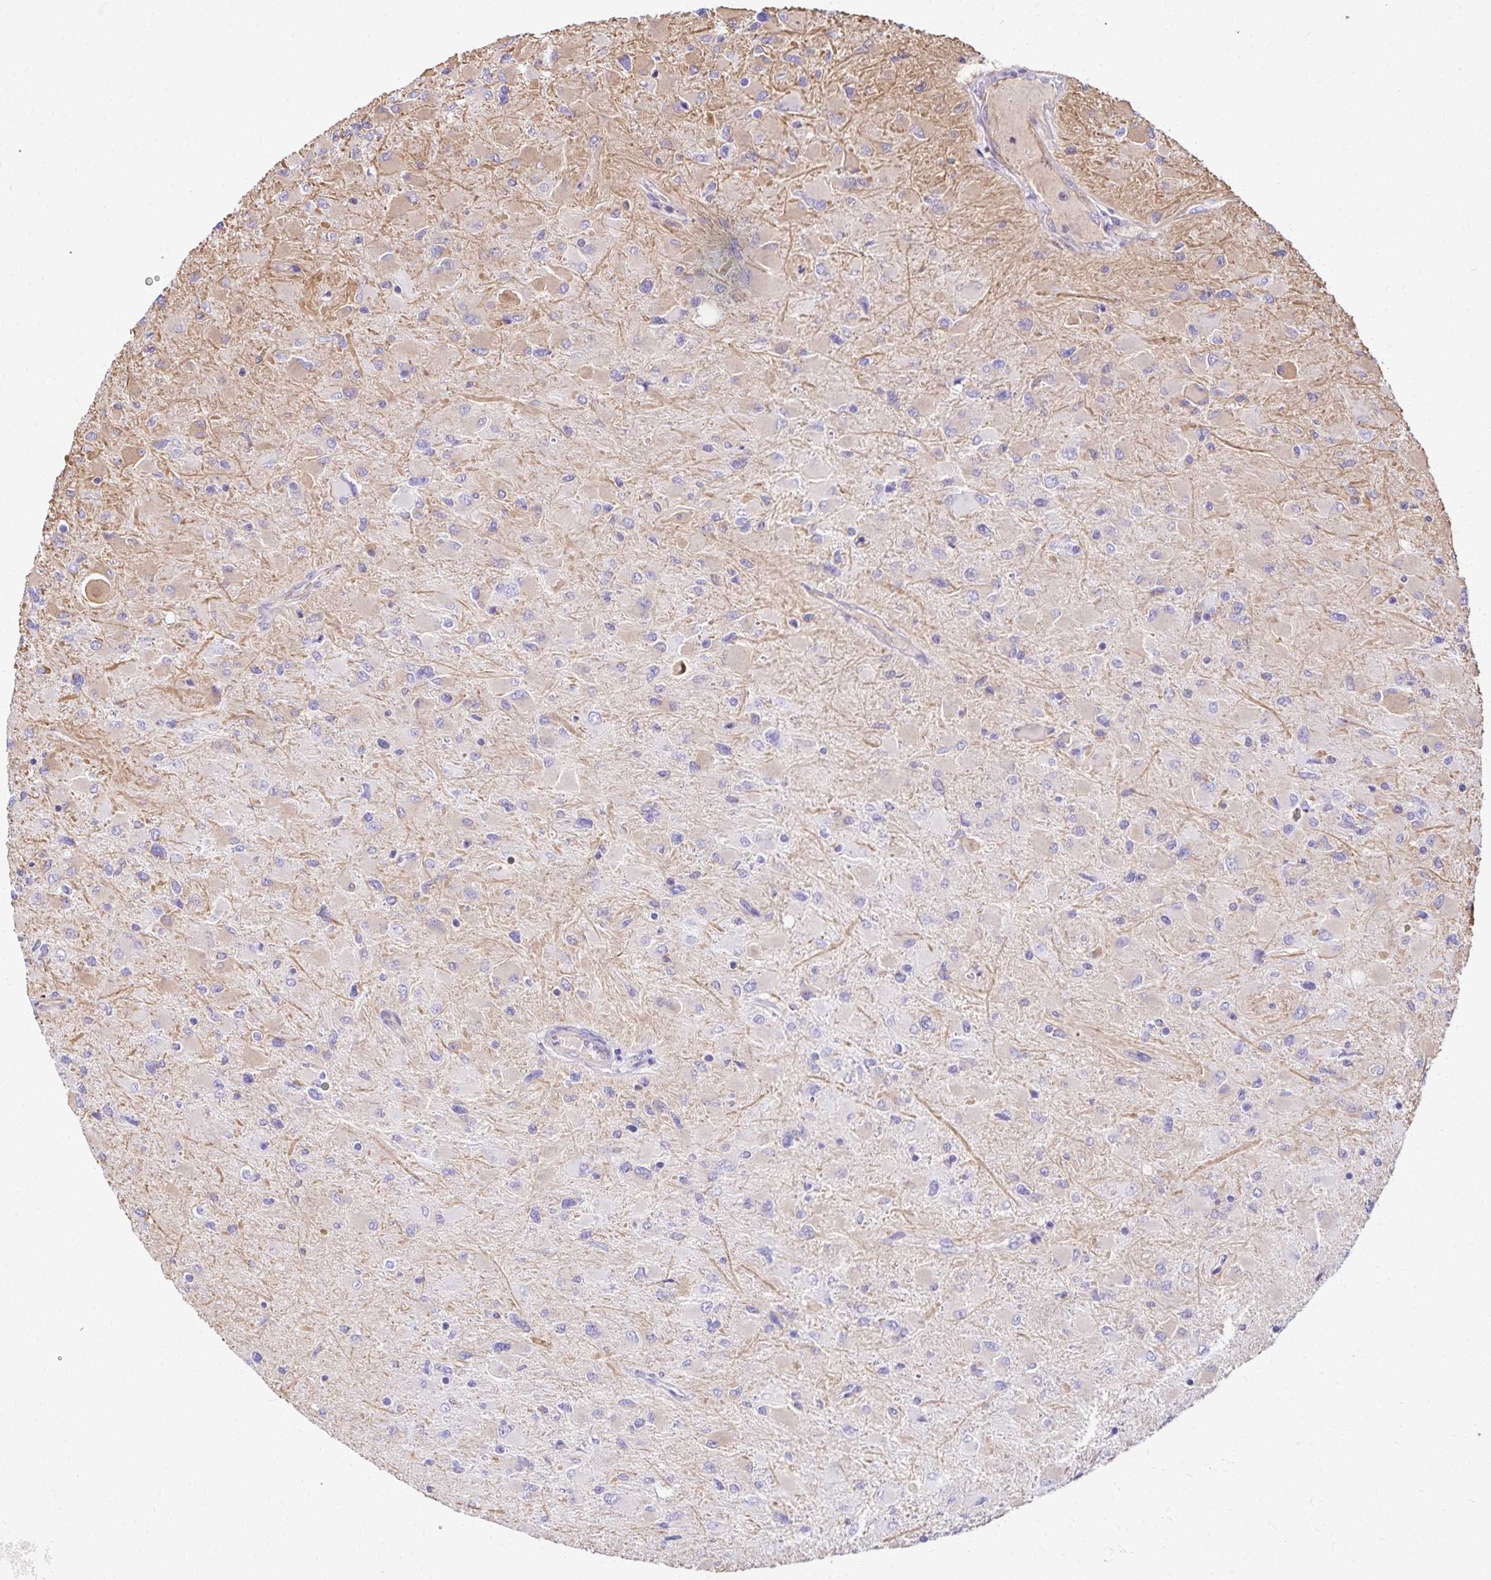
{"staining": {"intensity": "weak", "quantity": "<25%", "location": "cytoplasmic/membranous"}, "tissue": "glioma", "cell_type": "Tumor cells", "image_type": "cancer", "snomed": [{"axis": "morphology", "description": "Glioma, malignant, High grade"}, {"axis": "topography", "description": "Cerebral cortex"}], "caption": "Immunohistochemistry photomicrograph of neoplastic tissue: human glioma stained with DAB exhibits no significant protein positivity in tumor cells.", "gene": "TRPV6", "patient": {"sex": "female", "age": 36}}